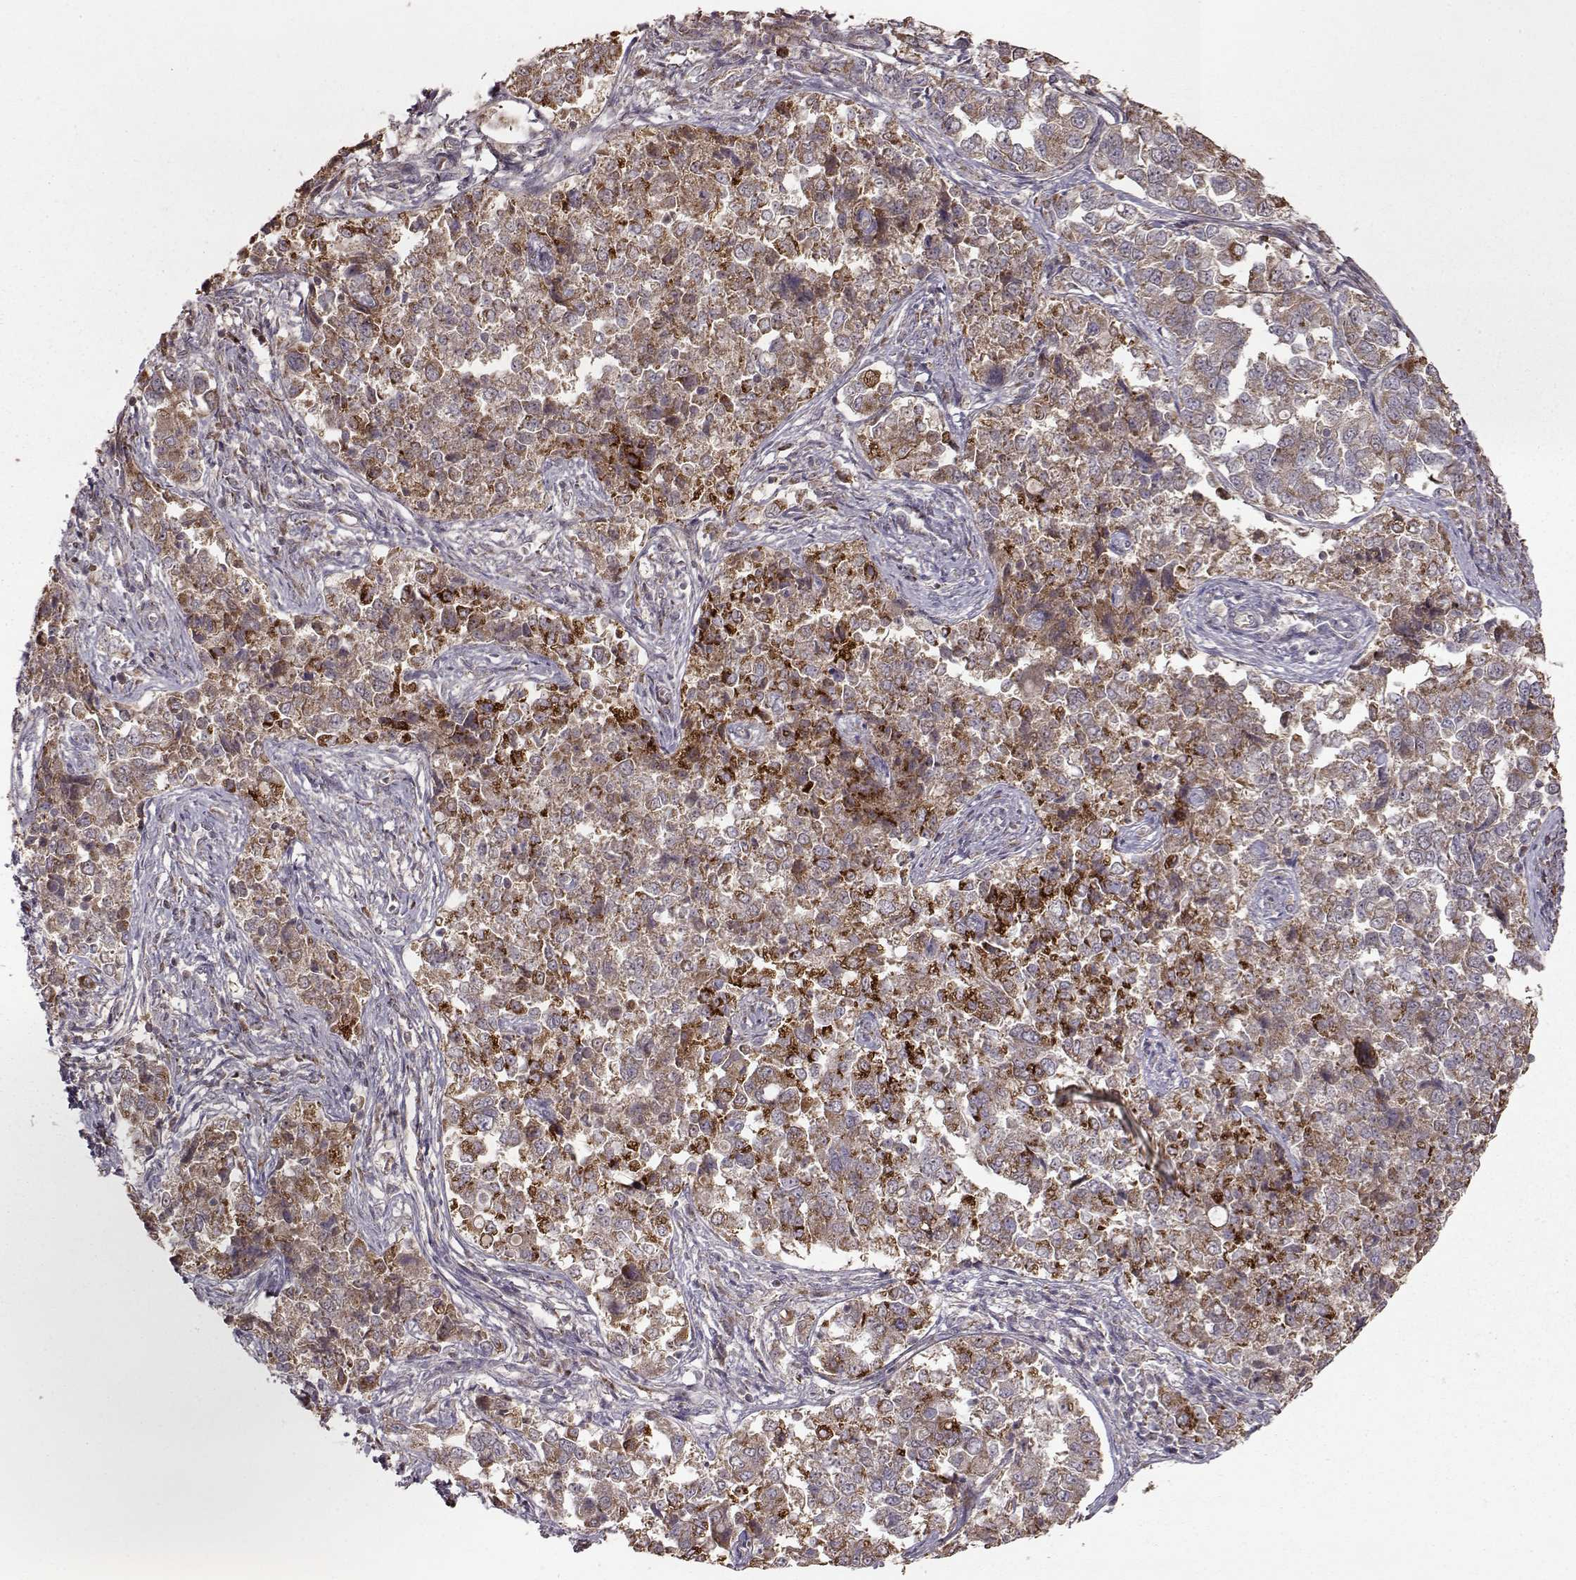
{"staining": {"intensity": "moderate", "quantity": ">75%", "location": "cytoplasmic/membranous"}, "tissue": "endometrial cancer", "cell_type": "Tumor cells", "image_type": "cancer", "snomed": [{"axis": "morphology", "description": "Adenocarcinoma, NOS"}, {"axis": "topography", "description": "Endometrium"}], "caption": "Immunohistochemical staining of endometrial adenocarcinoma exhibits medium levels of moderate cytoplasmic/membranous staining in about >75% of tumor cells. The protein of interest is stained brown, and the nuclei are stained in blue (DAB IHC with brightfield microscopy, high magnification).", "gene": "CMTM3", "patient": {"sex": "female", "age": 43}}